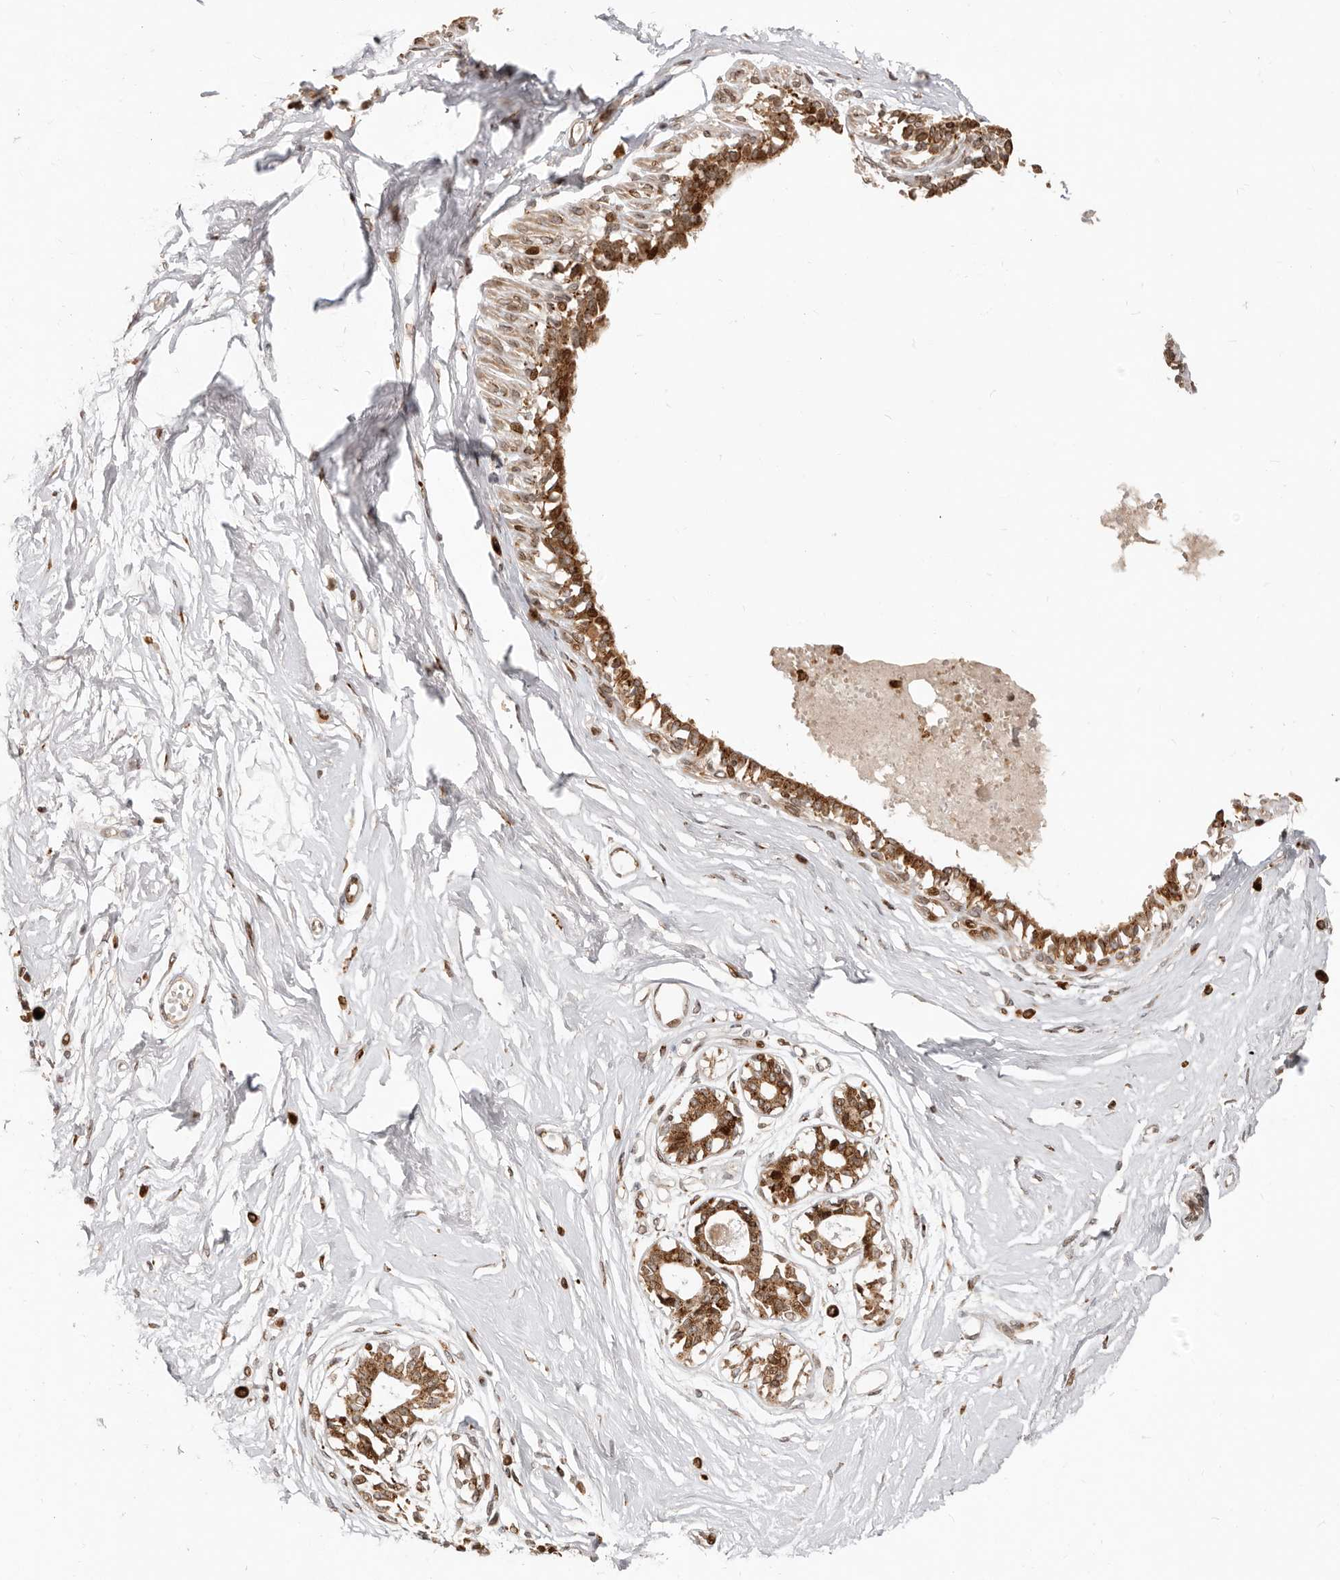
{"staining": {"intensity": "negative", "quantity": "none", "location": "none"}, "tissue": "breast", "cell_type": "Adipocytes", "image_type": "normal", "snomed": [{"axis": "morphology", "description": "Normal tissue, NOS"}, {"axis": "topography", "description": "Breast"}], "caption": "High power microscopy image of an immunohistochemistry (IHC) photomicrograph of unremarkable breast, revealing no significant positivity in adipocytes. Brightfield microscopy of immunohistochemistry stained with DAB (3,3'-diaminobenzidine) (brown) and hematoxylin (blue), captured at high magnification.", "gene": "TRIM4", "patient": {"sex": "female", "age": 45}}